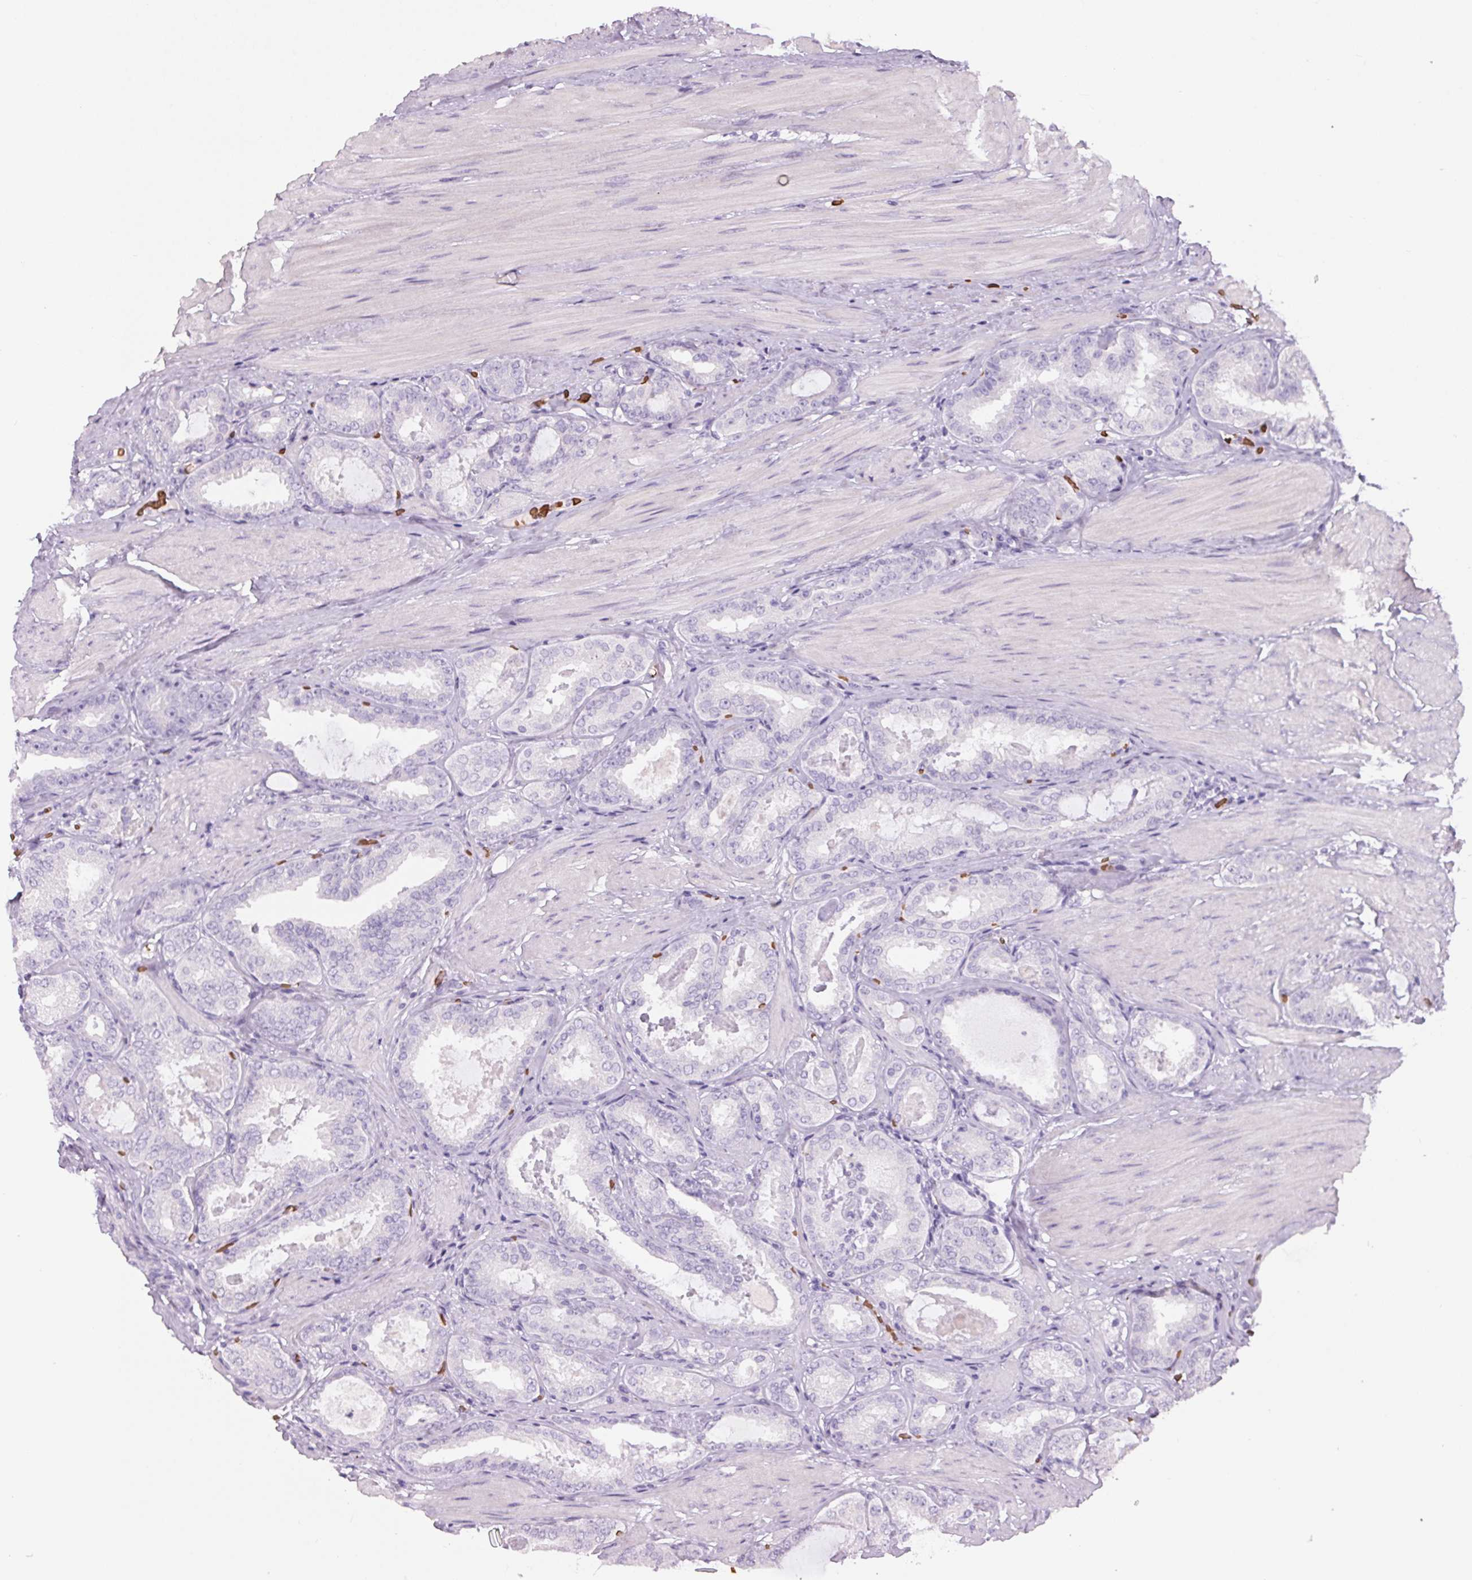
{"staining": {"intensity": "negative", "quantity": "none", "location": "none"}, "tissue": "prostate cancer", "cell_type": "Tumor cells", "image_type": "cancer", "snomed": [{"axis": "morphology", "description": "Adenocarcinoma, High grade"}, {"axis": "topography", "description": "Prostate"}], "caption": "IHC image of prostate adenocarcinoma (high-grade) stained for a protein (brown), which demonstrates no expression in tumor cells.", "gene": "HBQ1", "patient": {"sex": "male", "age": 63}}